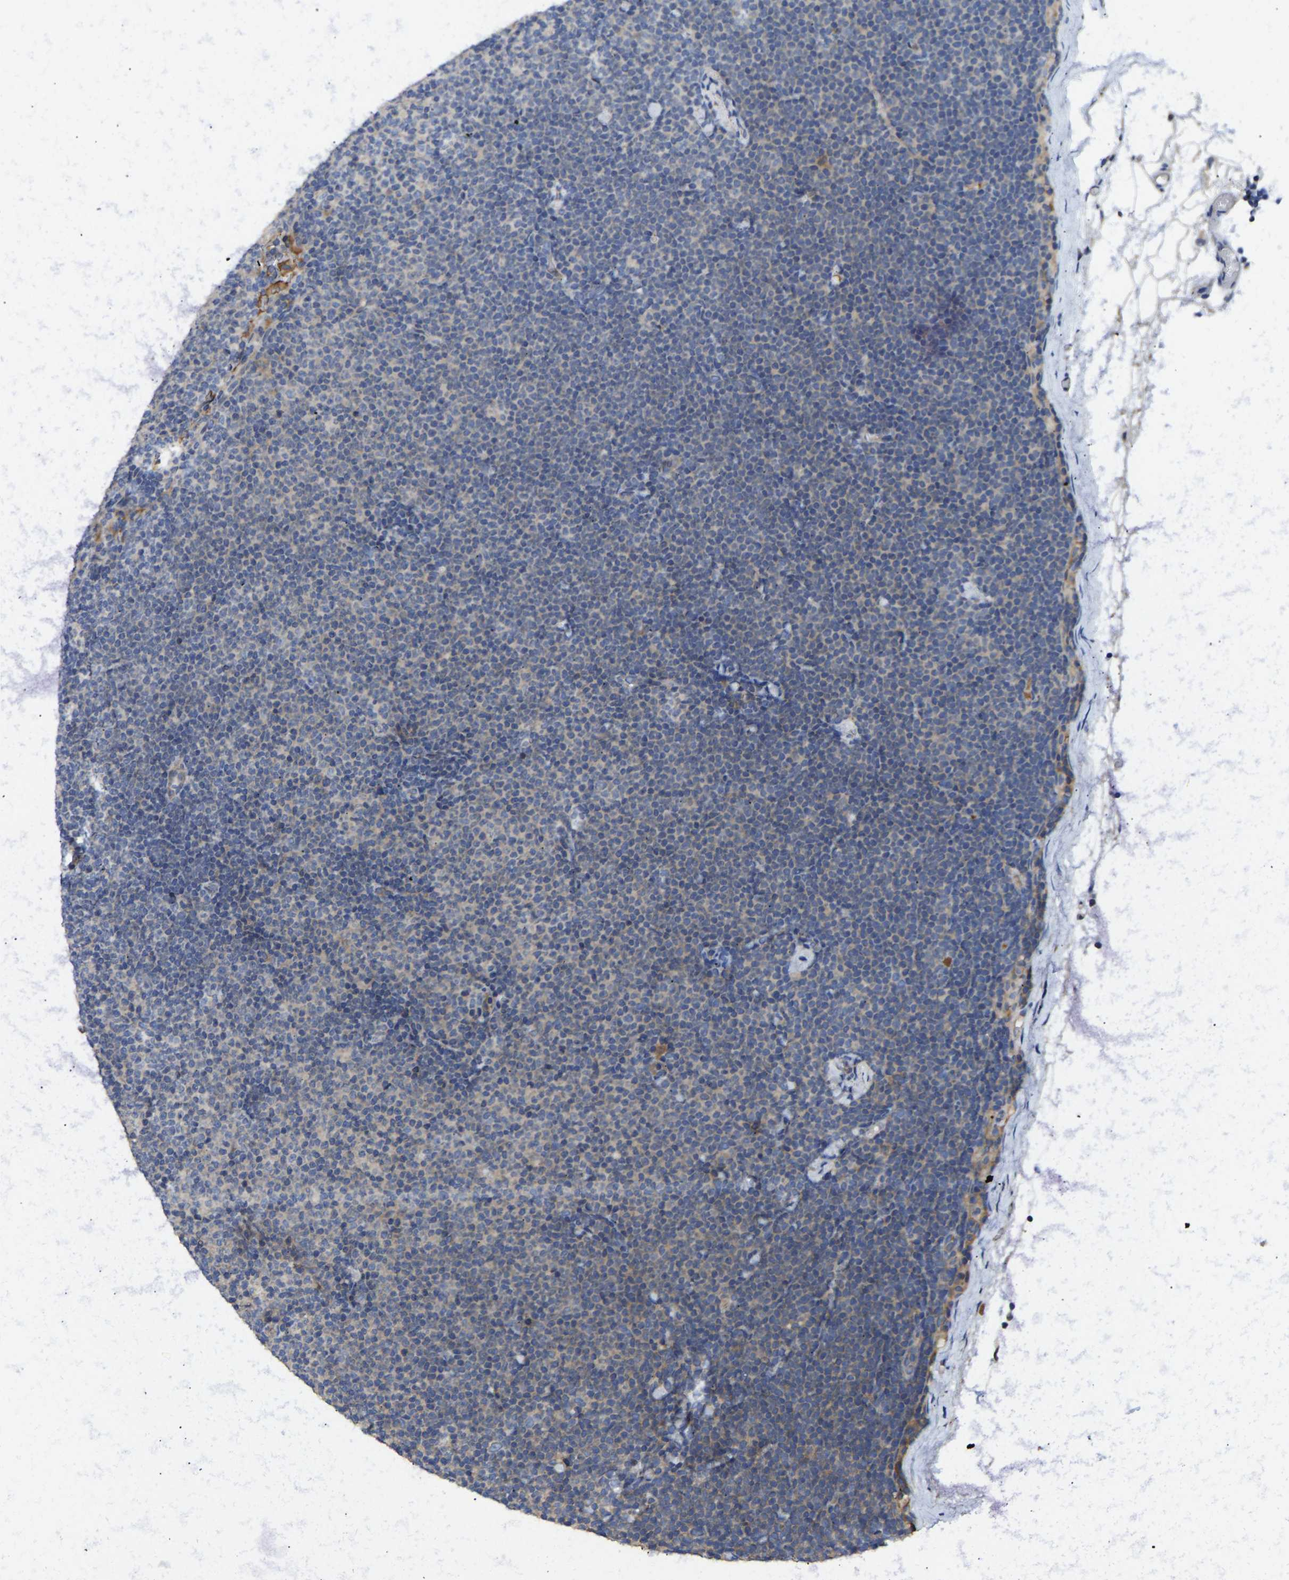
{"staining": {"intensity": "negative", "quantity": "none", "location": "none"}, "tissue": "lymphoma", "cell_type": "Tumor cells", "image_type": "cancer", "snomed": [{"axis": "morphology", "description": "Malignant lymphoma, non-Hodgkin's type, Low grade"}, {"axis": "topography", "description": "Lymph node"}], "caption": "This is a photomicrograph of immunohistochemistry (IHC) staining of lymphoma, which shows no expression in tumor cells. Brightfield microscopy of immunohistochemistry stained with DAB (brown) and hematoxylin (blue), captured at high magnification.", "gene": "VCPKMT", "patient": {"sex": "female", "age": 53}}